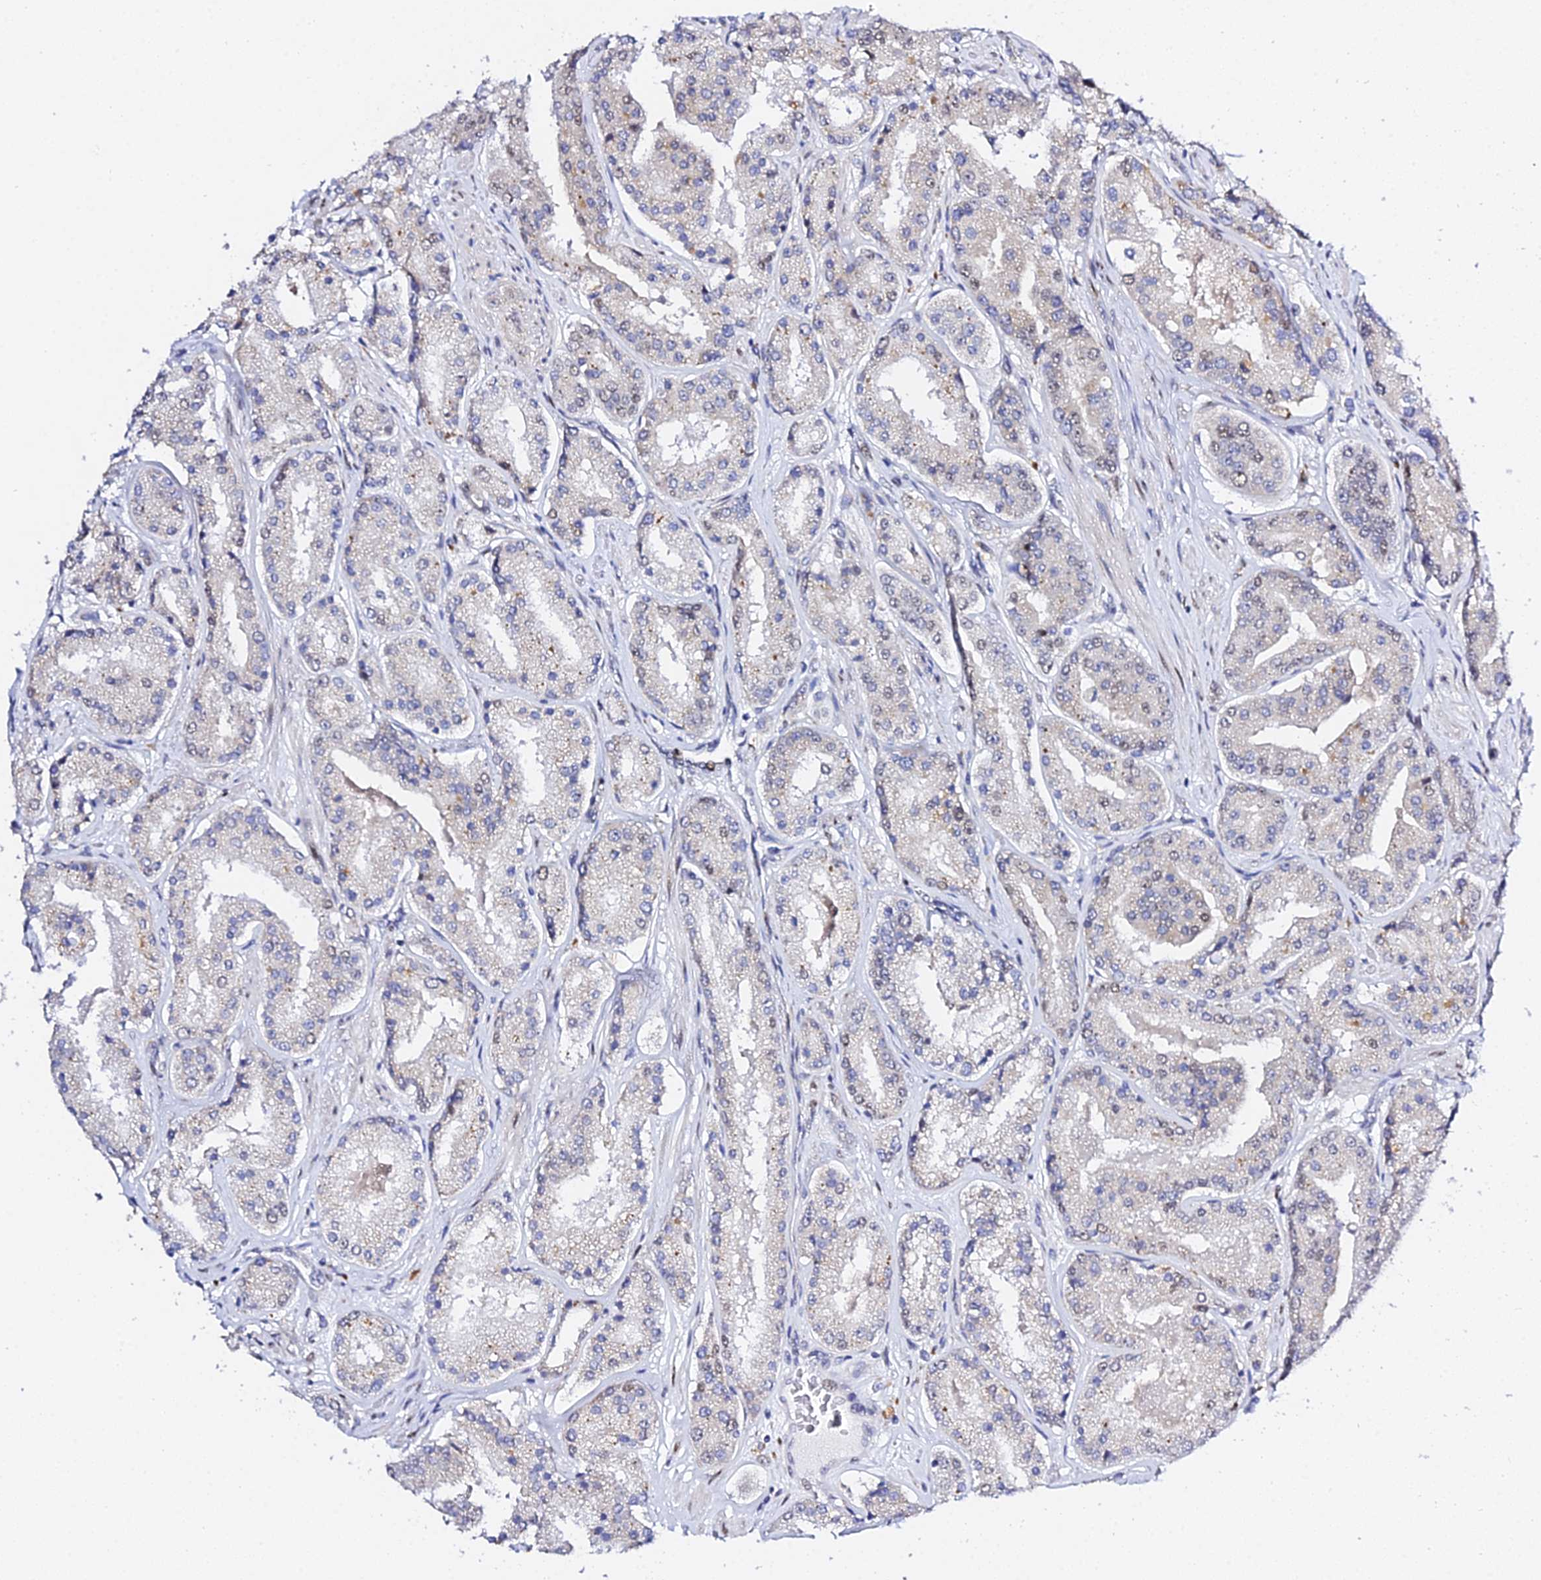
{"staining": {"intensity": "weak", "quantity": "25%-75%", "location": "nuclear"}, "tissue": "prostate cancer", "cell_type": "Tumor cells", "image_type": "cancer", "snomed": [{"axis": "morphology", "description": "Adenocarcinoma, High grade"}, {"axis": "topography", "description": "Prostate"}], "caption": "Weak nuclear staining is appreciated in about 25%-75% of tumor cells in adenocarcinoma (high-grade) (prostate).", "gene": "POFUT2", "patient": {"sex": "male", "age": 63}}